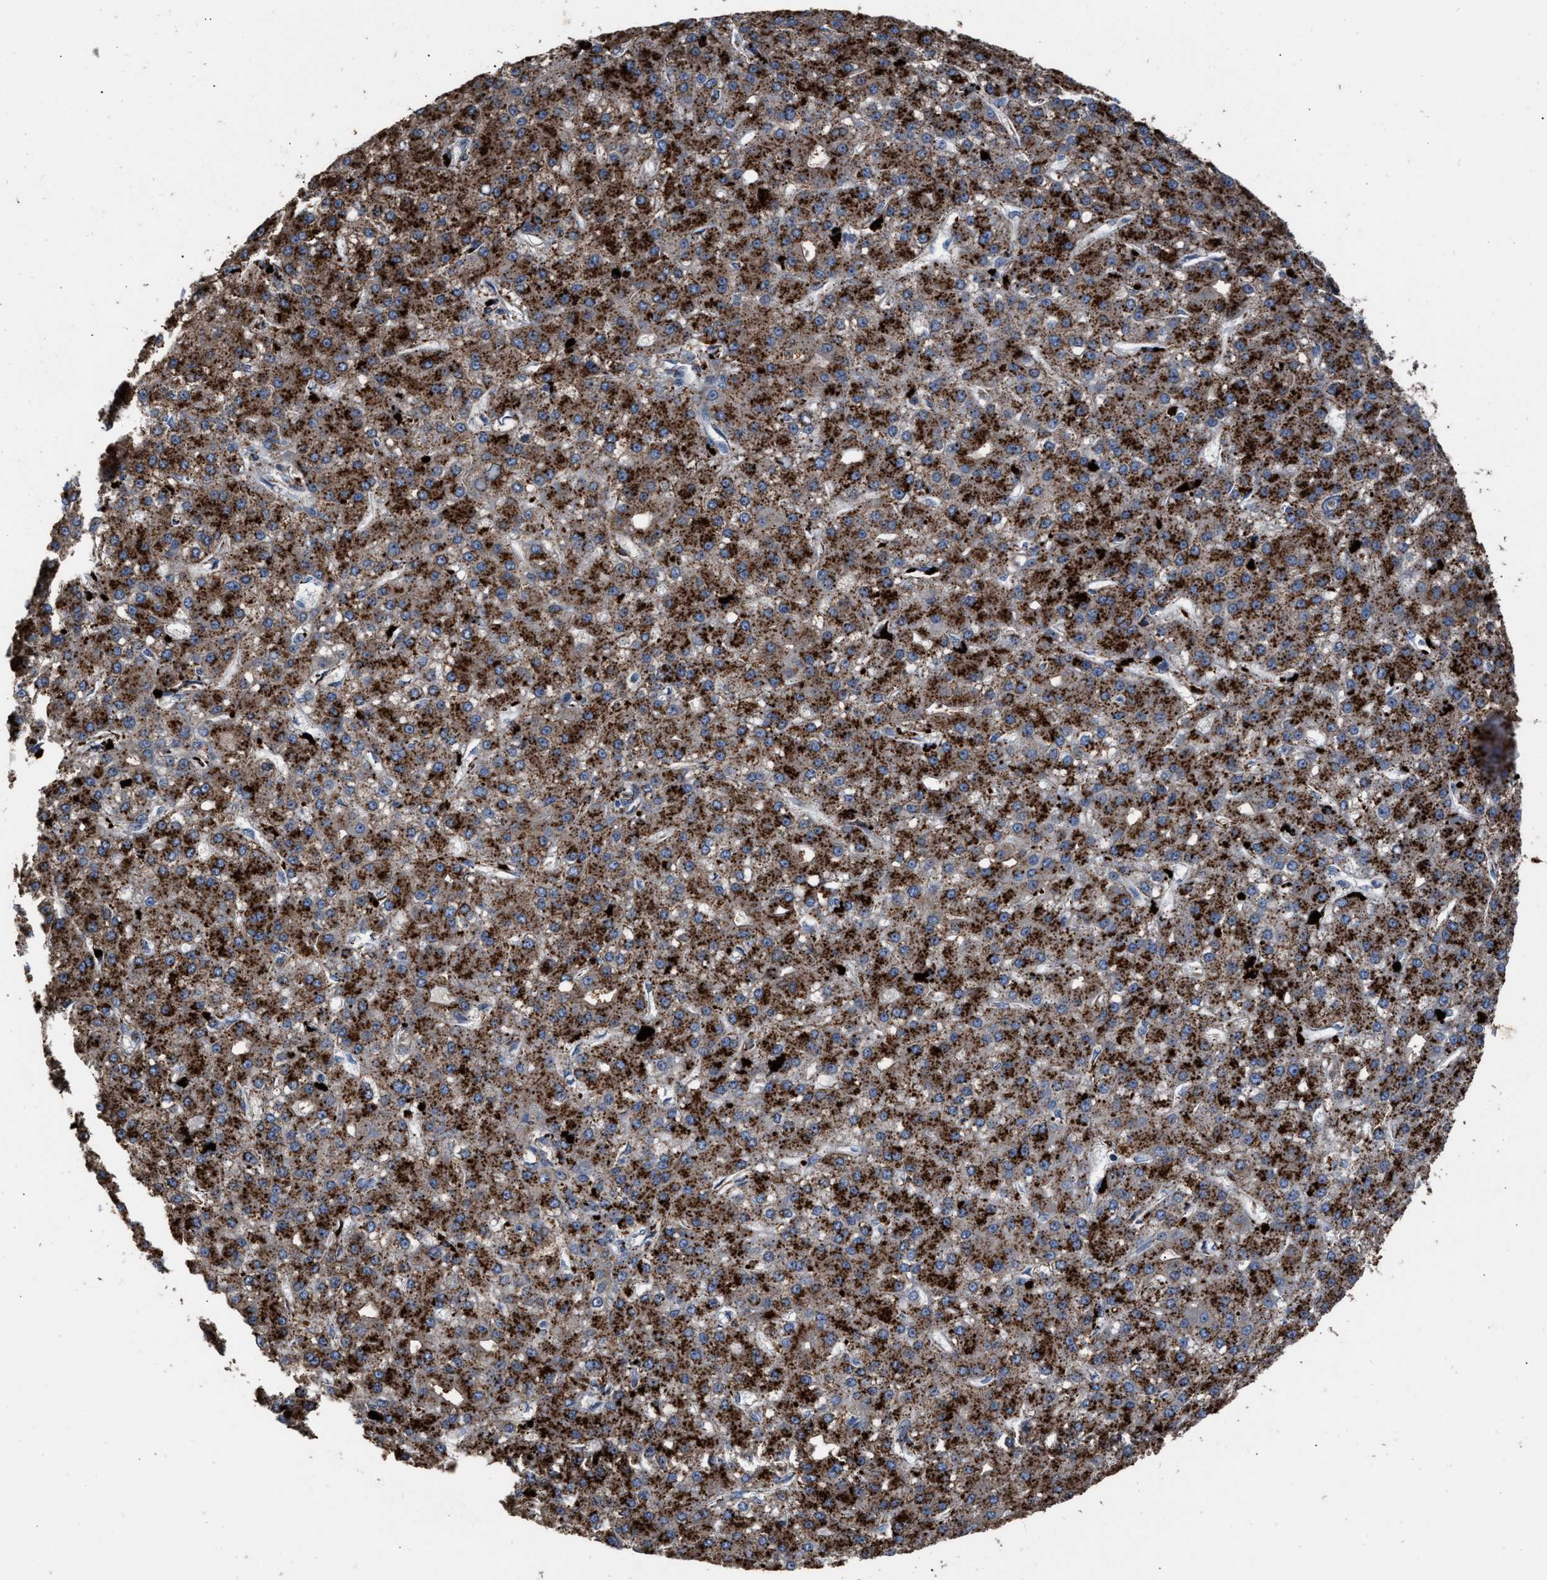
{"staining": {"intensity": "strong", "quantity": ">75%", "location": "cytoplasmic/membranous"}, "tissue": "liver cancer", "cell_type": "Tumor cells", "image_type": "cancer", "snomed": [{"axis": "morphology", "description": "Carcinoma, Hepatocellular, NOS"}, {"axis": "topography", "description": "Liver"}], "caption": "A brown stain shows strong cytoplasmic/membranous expression of a protein in hepatocellular carcinoma (liver) tumor cells. The staining was performed using DAB (3,3'-diaminobenzidine), with brown indicating positive protein expression. Nuclei are stained blue with hematoxylin.", "gene": "ELMO3", "patient": {"sex": "male", "age": 67}}